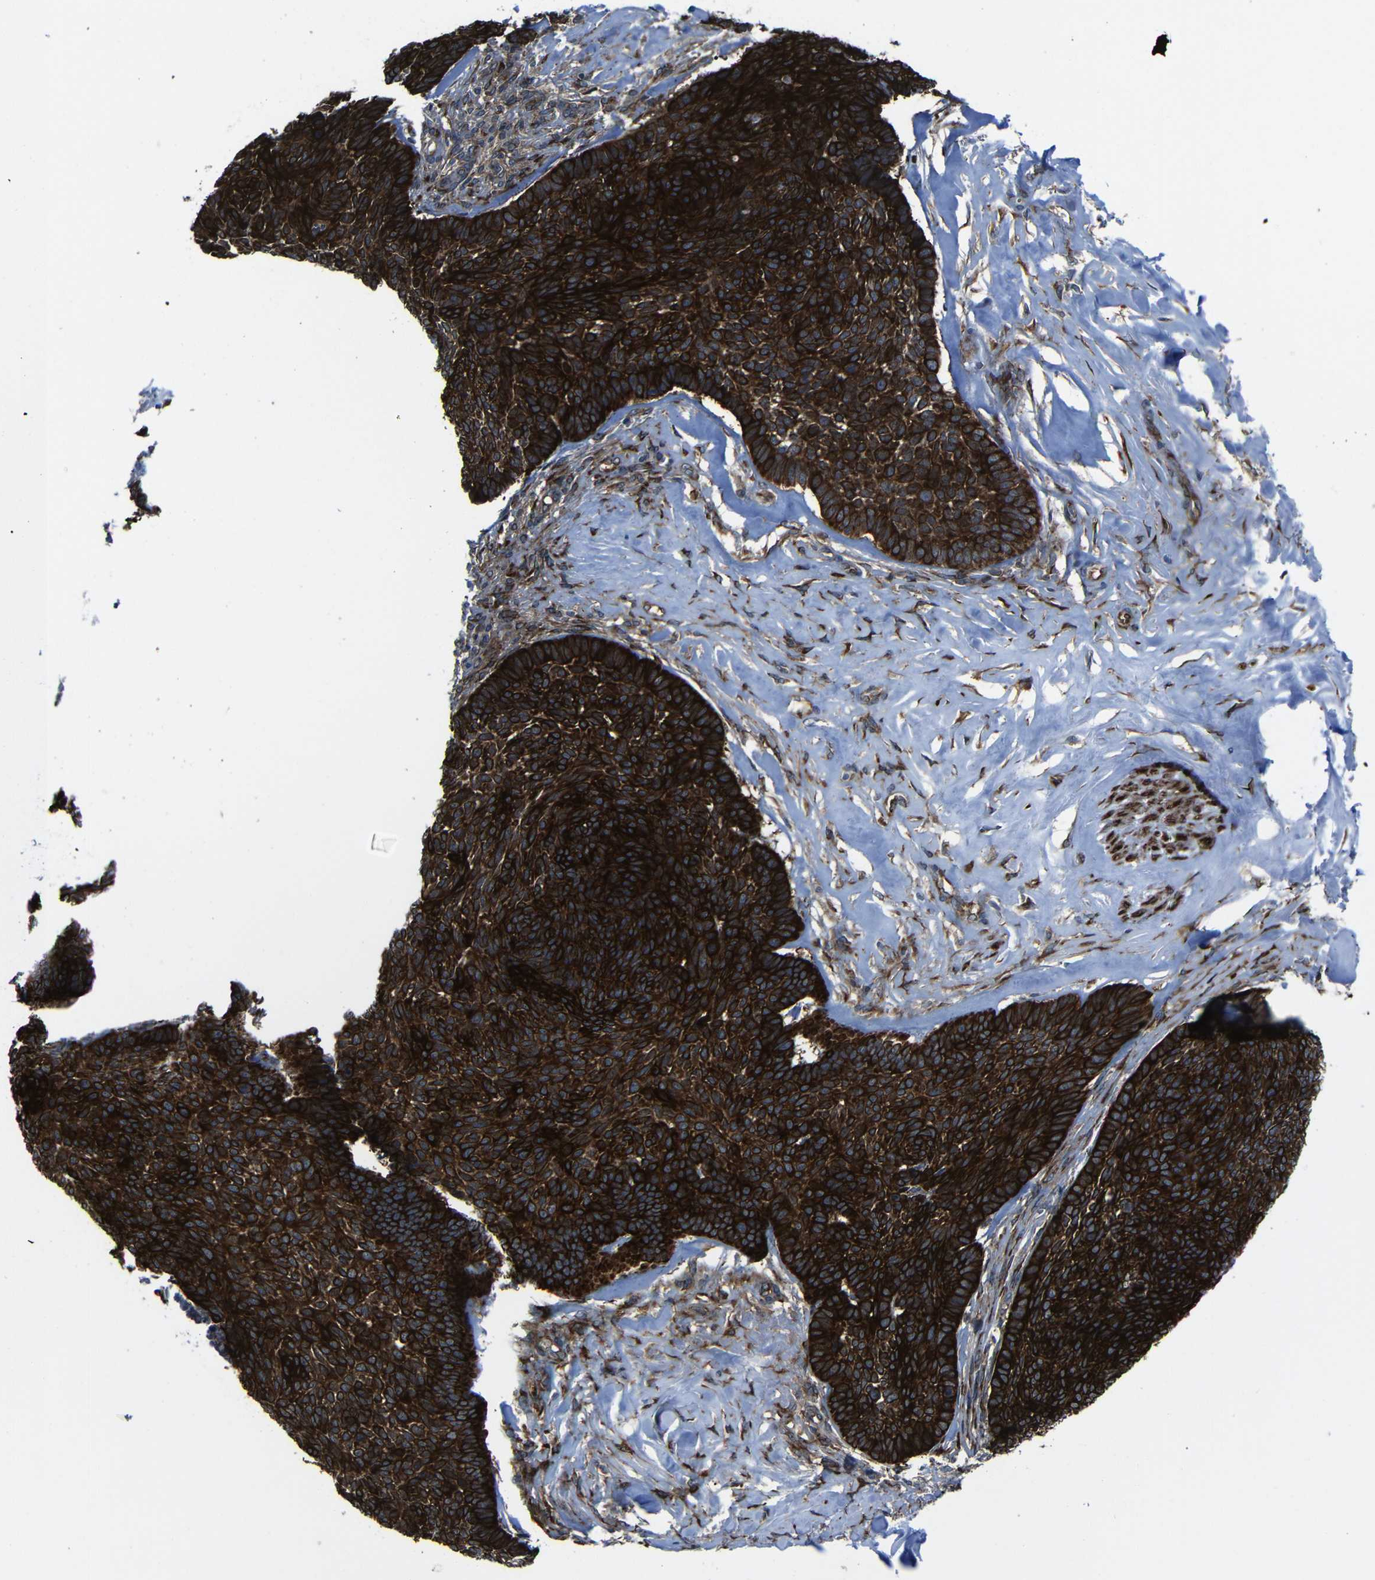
{"staining": {"intensity": "strong", "quantity": ">75%", "location": "cytoplasmic/membranous"}, "tissue": "skin cancer", "cell_type": "Tumor cells", "image_type": "cancer", "snomed": [{"axis": "morphology", "description": "Basal cell carcinoma"}, {"axis": "topography", "description": "Skin"}], "caption": "This histopathology image demonstrates IHC staining of basal cell carcinoma (skin), with high strong cytoplasmic/membranous expression in approximately >75% of tumor cells.", "gene": "KIAA0513", "patient": {"sex": "male", "age": 84}}